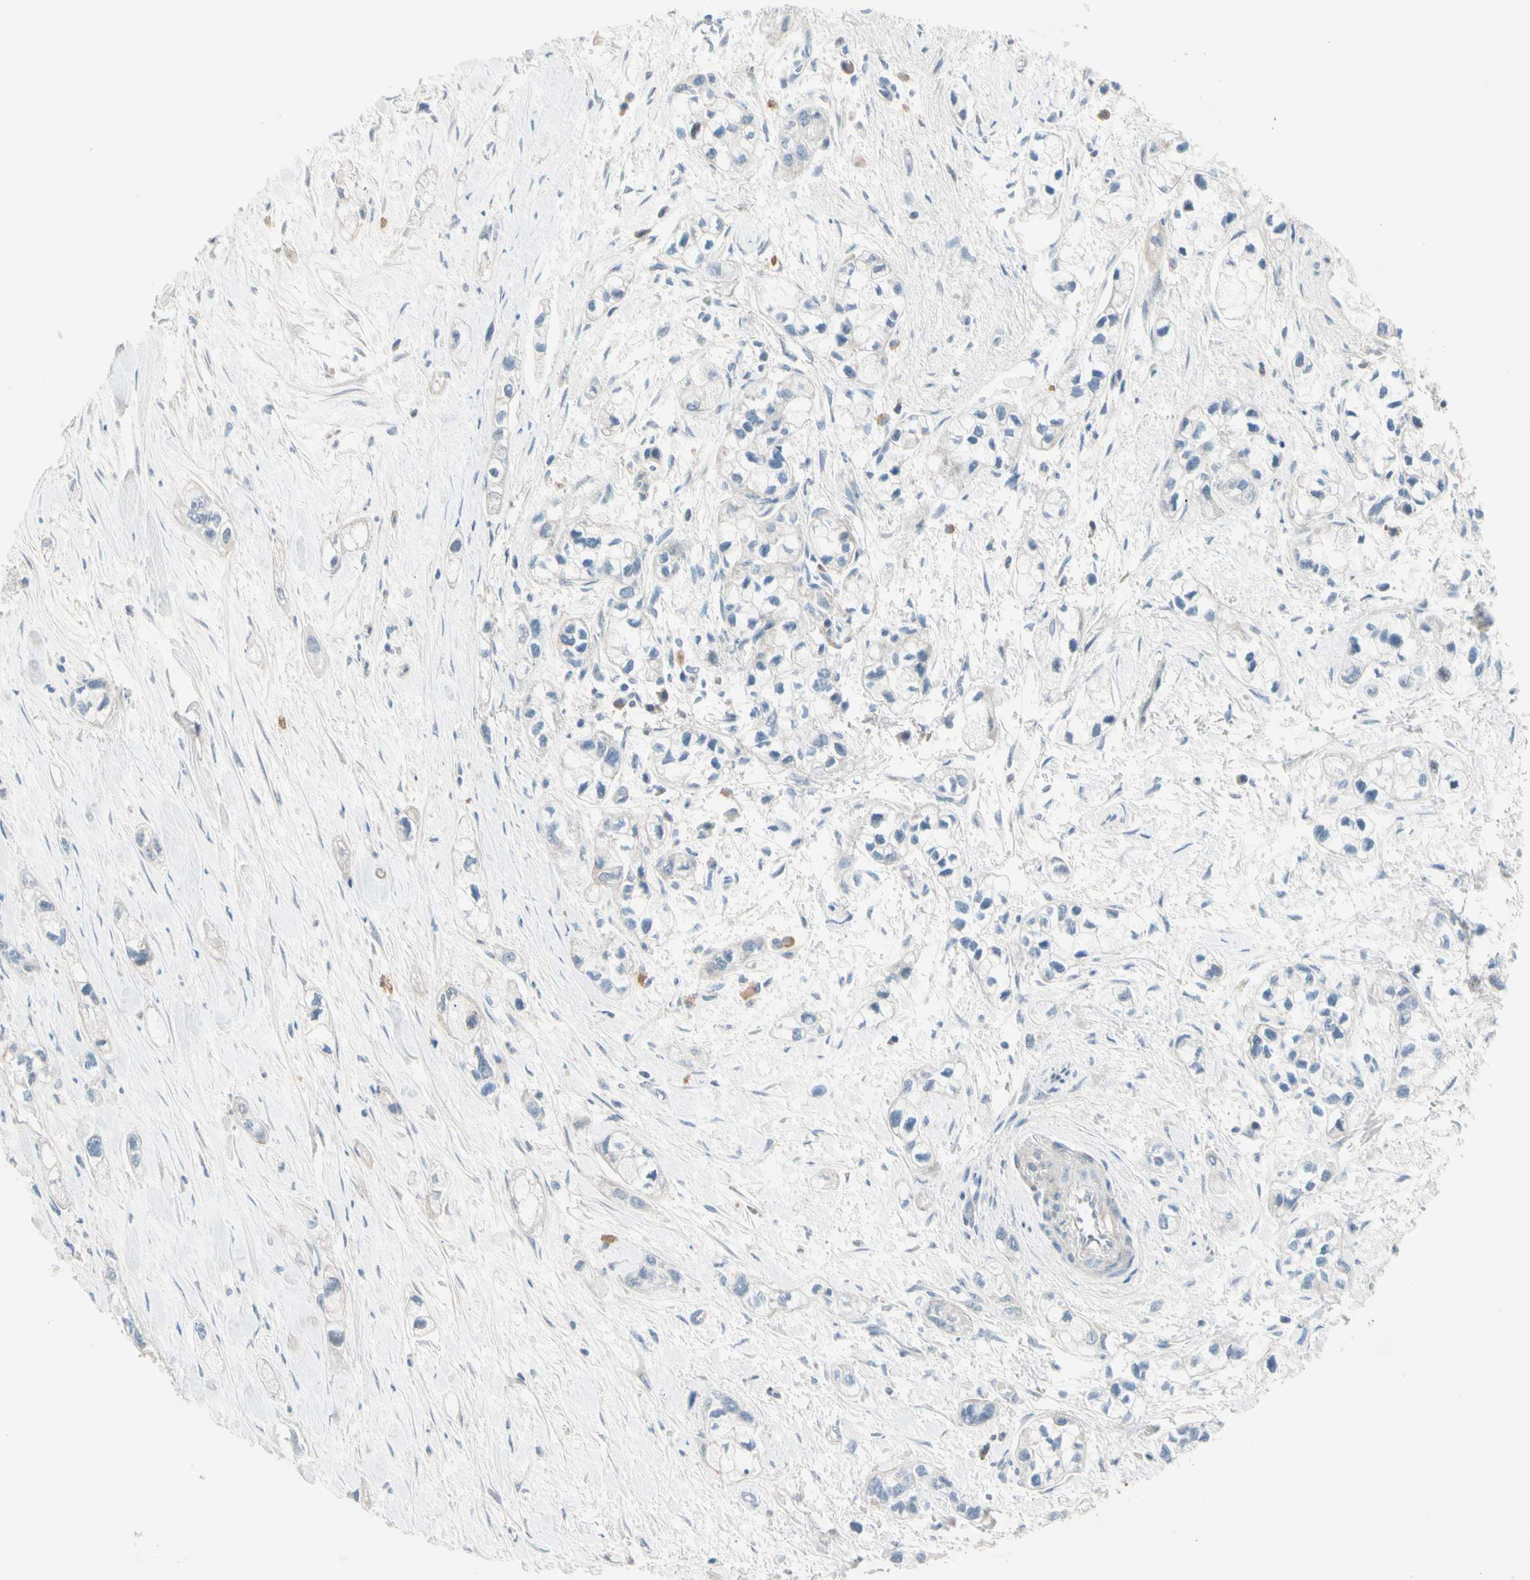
{"staining": {"intensity": "weak", "quantity": "<25%", "location": "cytoplasmic/membranous"}, "tissue": "pancreatic cancer", "cell_type": "Tumor cells", "image_type": "cancer", "snomed": [{"axis": "morphology", "description": "Adenocarcinoma, NOS"}, {"axis": "topography", "description": "Pancreas"}], "caption": "Pancreatic adenocarcinoma was stained to show a protein in brown. There is no significant staining in tumor cells. Nuclei are stained in blue.", "gene": "SERPIND1", "patient": {"sex": "male", "age": 74}}